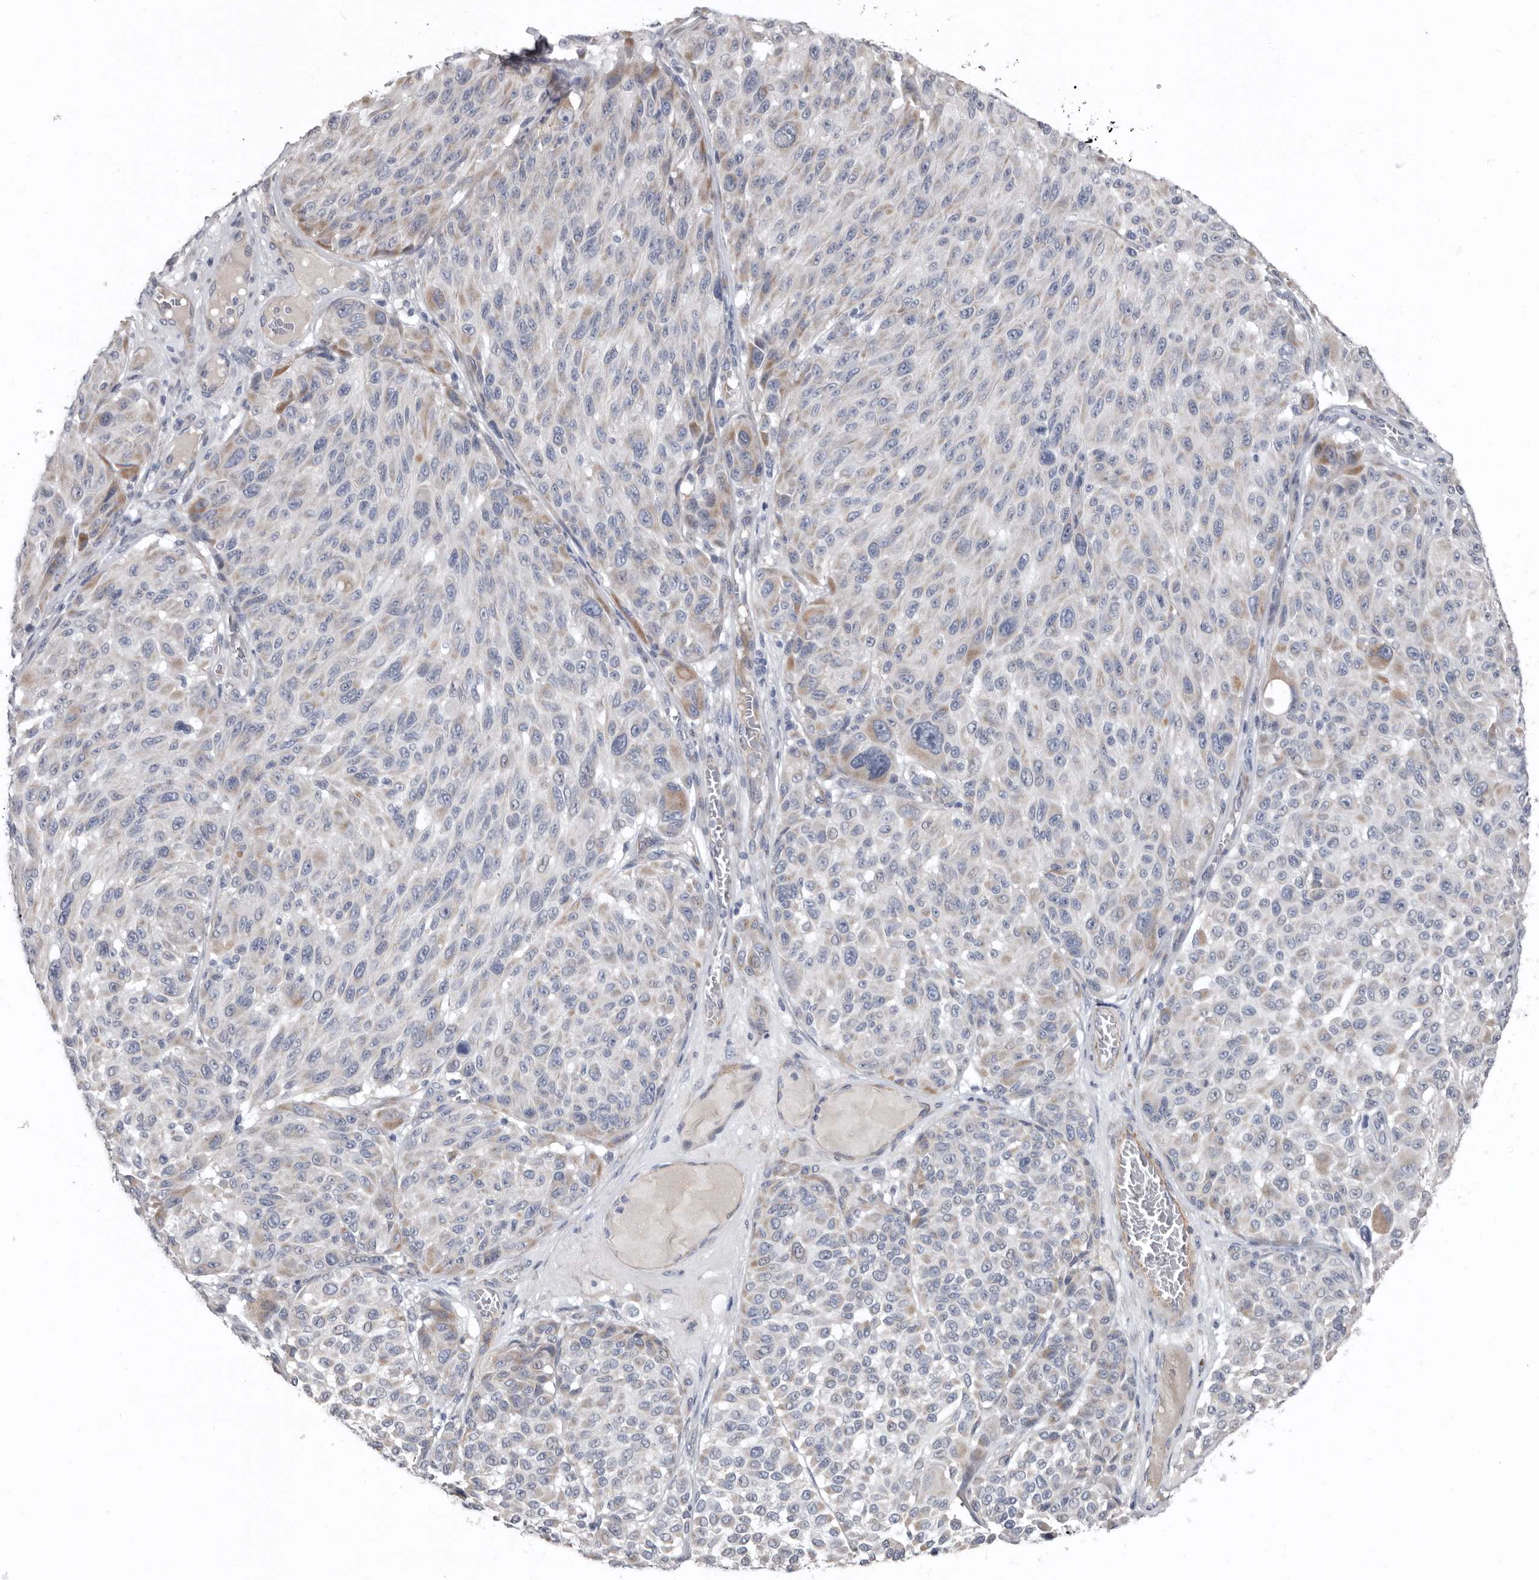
{"staining": {"intensity": "weak", "quantity": "<25%", "location": "cytoplasmic/membranous"}, "tissue": "melanoma", "cell_type": "Tumor cells", "image_type": "cancer", "snomed": [{"axis": "morphology", "description": "Malignant melanoma, NOS"}, {"axis": "topography", "description": "Skin"}], "caption": "A photomicrograph of melanoma stained for a protein shows no brown staining in tumor cells.", "gene": "ZNF114", "patient": {"sex": "male", "age": 83}}